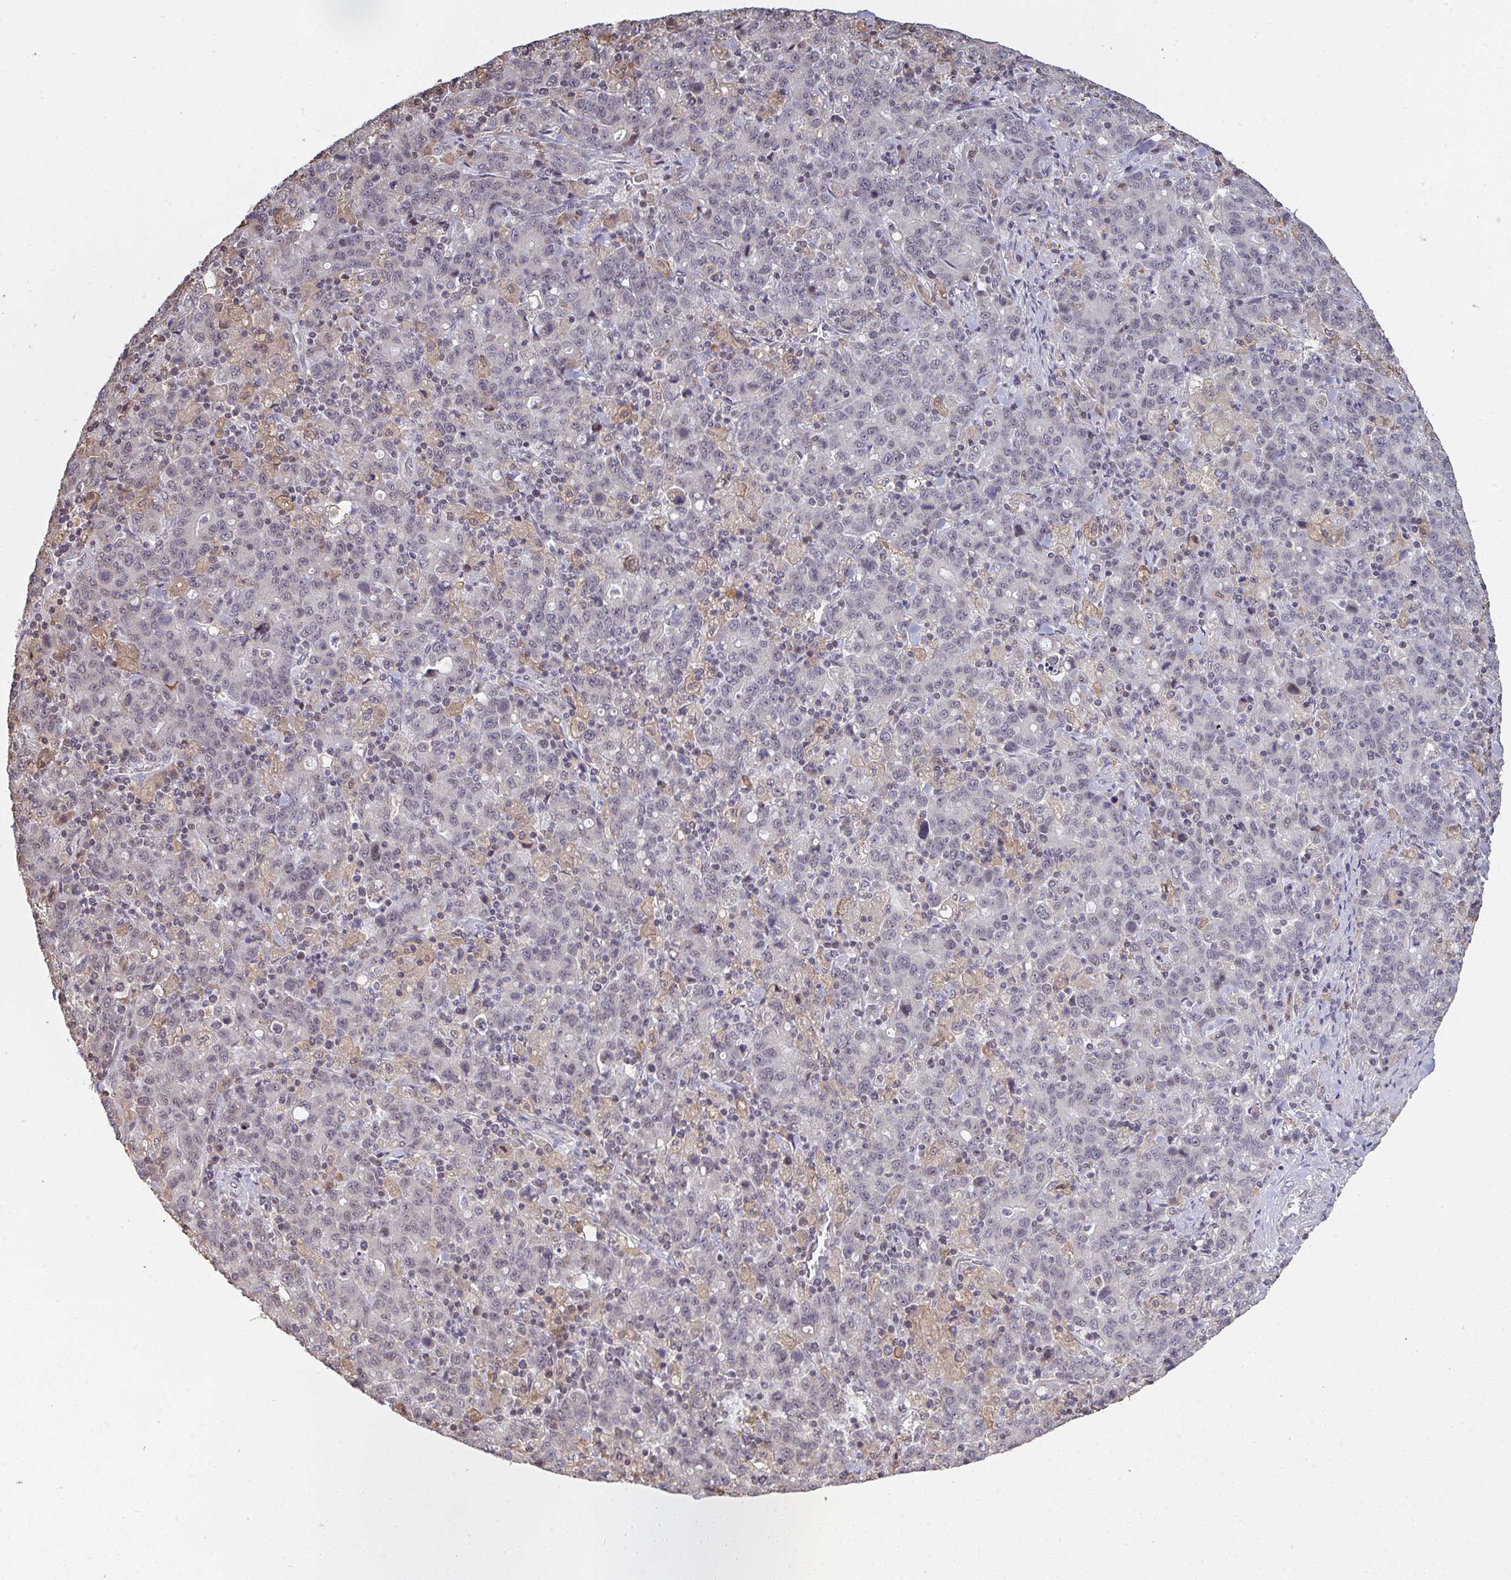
{"staining": {"intensity": "negative", "quantity": "none", "location": "none"}, "tissue": "stomach cancer", "cell_type": "Tumor cells", "image_type": "cancer", "snomed": [{"axis": "morphology", "description": "Adenocarcinoma, NOS"}, {"axis": "topography", "description": "Stomach, upper"}], "caption": "Immunohistochemistry photomicrograph of neoplastic tissue: adenocarcinoma (stomach) stained with DAB demonstrates no significant protein positivity in tumor cells. The staining is performed using DAB (3,3'-diaminobenzidine) brown chromogen with nuclei counter-stained in using hematoxylin.", "gene": "SAP30", "patient": {"sex": "male", "age": 69}}